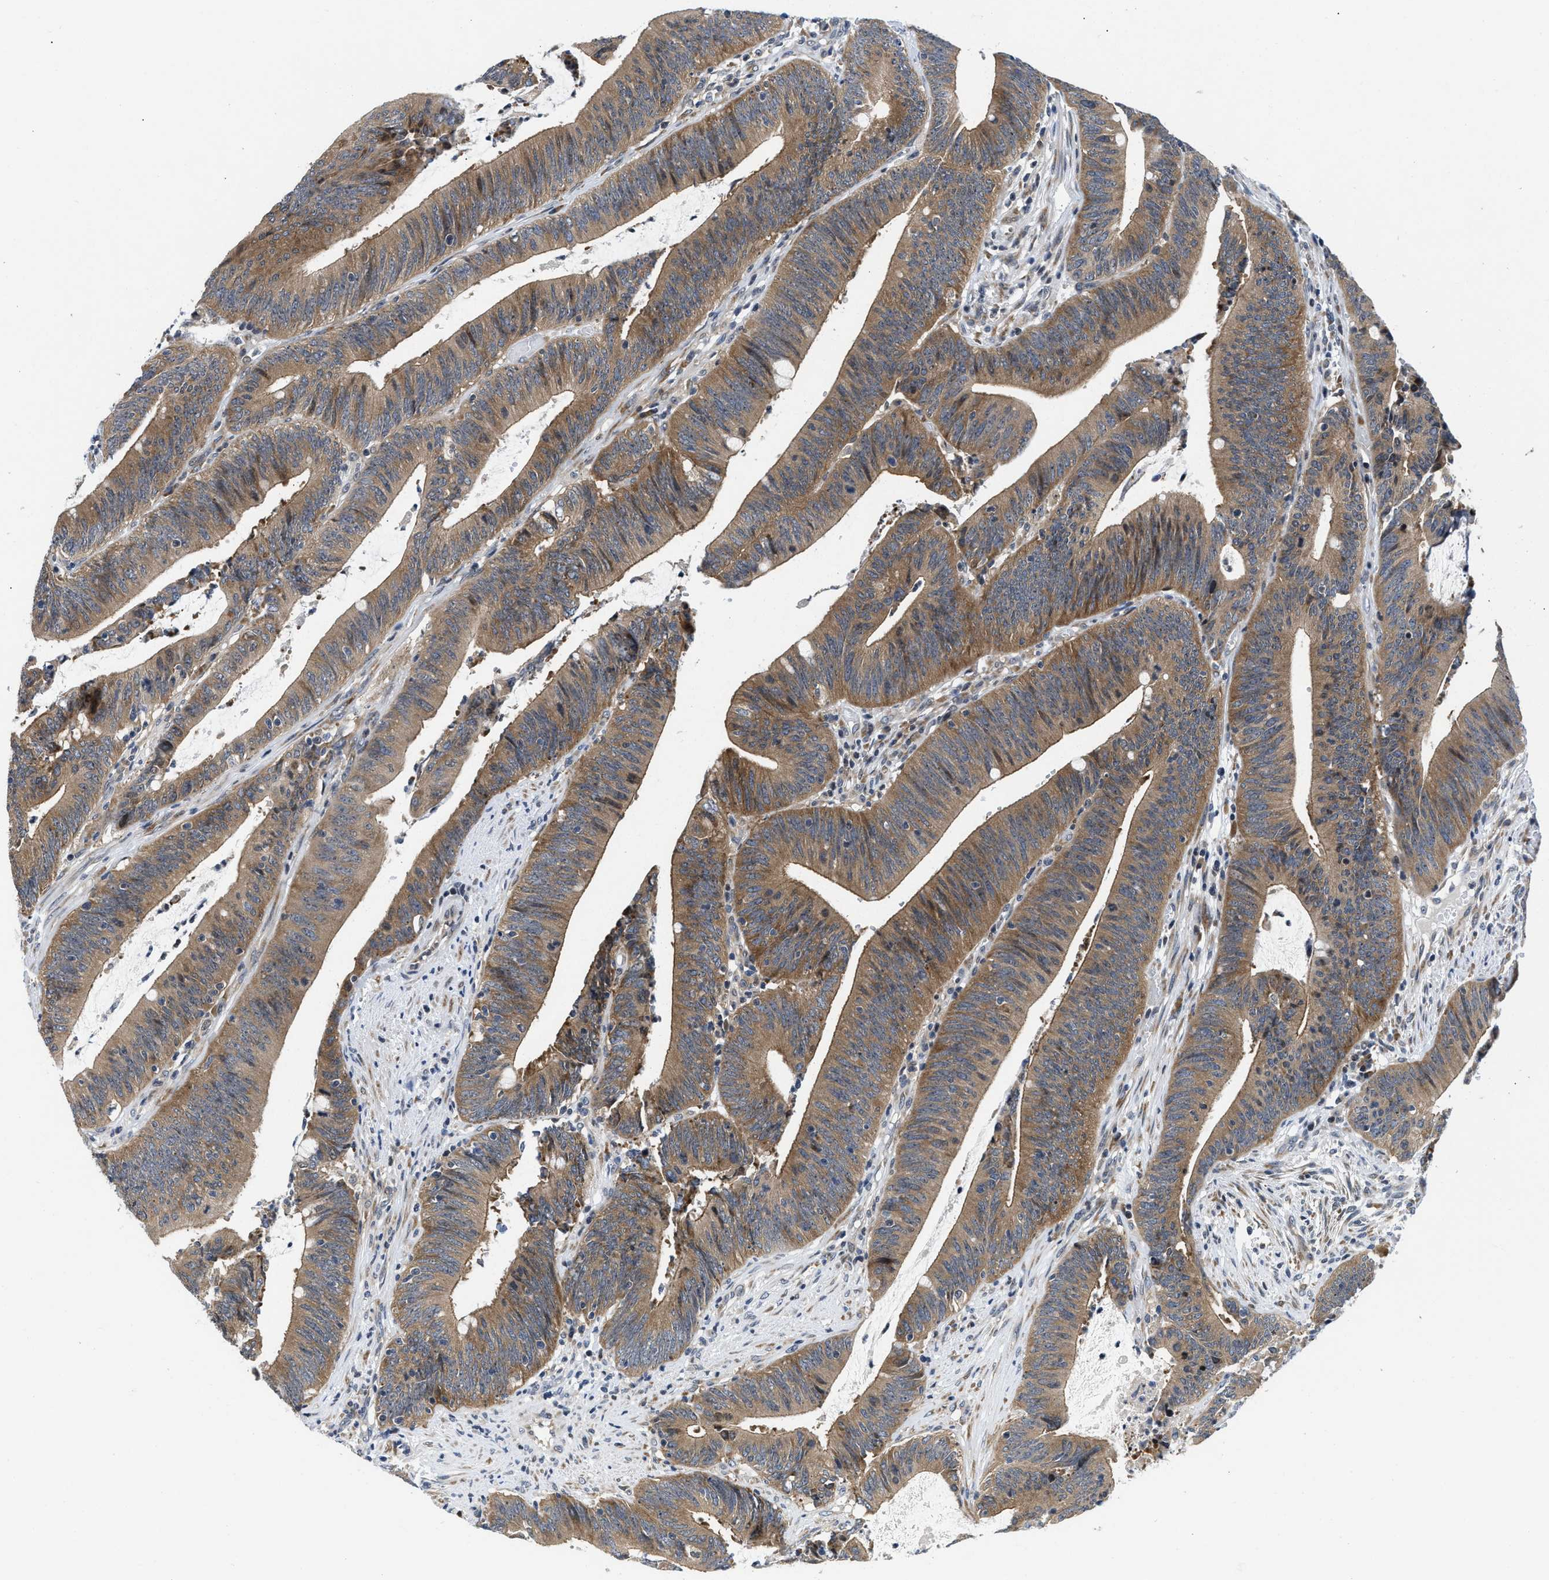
{"staining": {"intensity": "moderate", "quantity": ">75%", "location": "cytoplasmic/membranous"}, "tissue": "colorectal cancer", "cell_type": "Tumor cells", "image_type": "cancer", "snomed": [{"axis": "morphology", "description": "Normal tissue, NOS"}, {"axis": "morphology", "description": "Adenocarcinoma, NOS"}, {"axis": "topography", "description": "Rectum"}], "caption": "Immunohistochemistry (IHC) (DAB (3,3'-diaminobenzidine)) staining of colorectal adenocarcinoma demonstrates moderate cytoplasmic/membranous protein positivity in approximately >75% of tumor cells.", "gene": "IKBKE", "patient": {"sex": "female", "age": 66}}